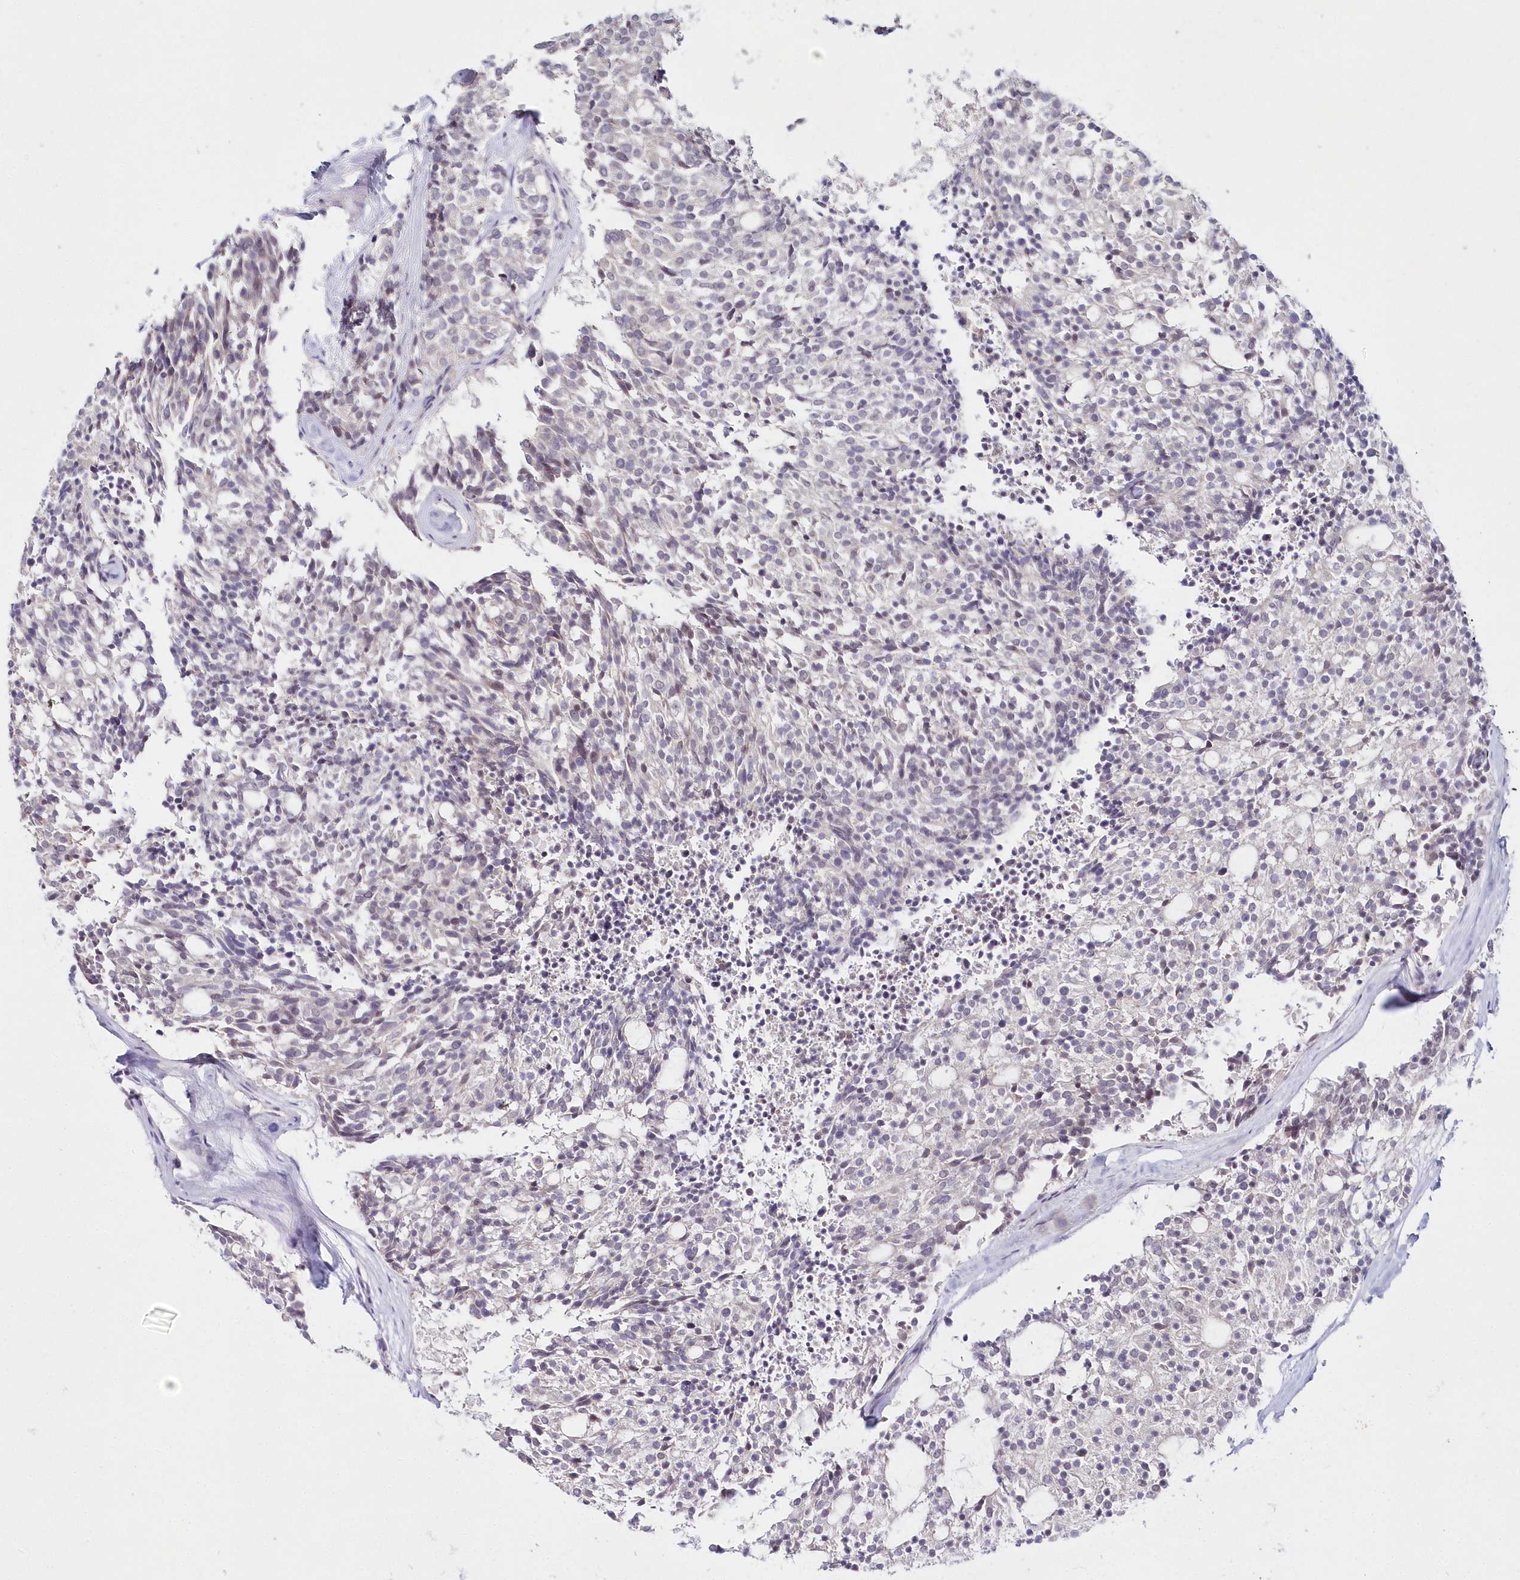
{"staining": {"intensity": "negative", "quantity": "none", "location": "none"}, "tissue": "carcinoid", "cell_type": "Tumor cells", "image_type": "cancer", "snomed": [{"axis": "morphology", "description": "Carcinoid, malignant, NOS"}, {"axis": "topography", "description": "Pancreas"}], "caption": "Tumor cells are negative for protein expression in human malignant carcinoid. Brightfield microscopy of immunohistochemistry stained with DAB (brown) and hematoxylin (blue), captured at high magnification.", "gene": "HYCC2", "patient": {"sex": "female", "age": 54}}